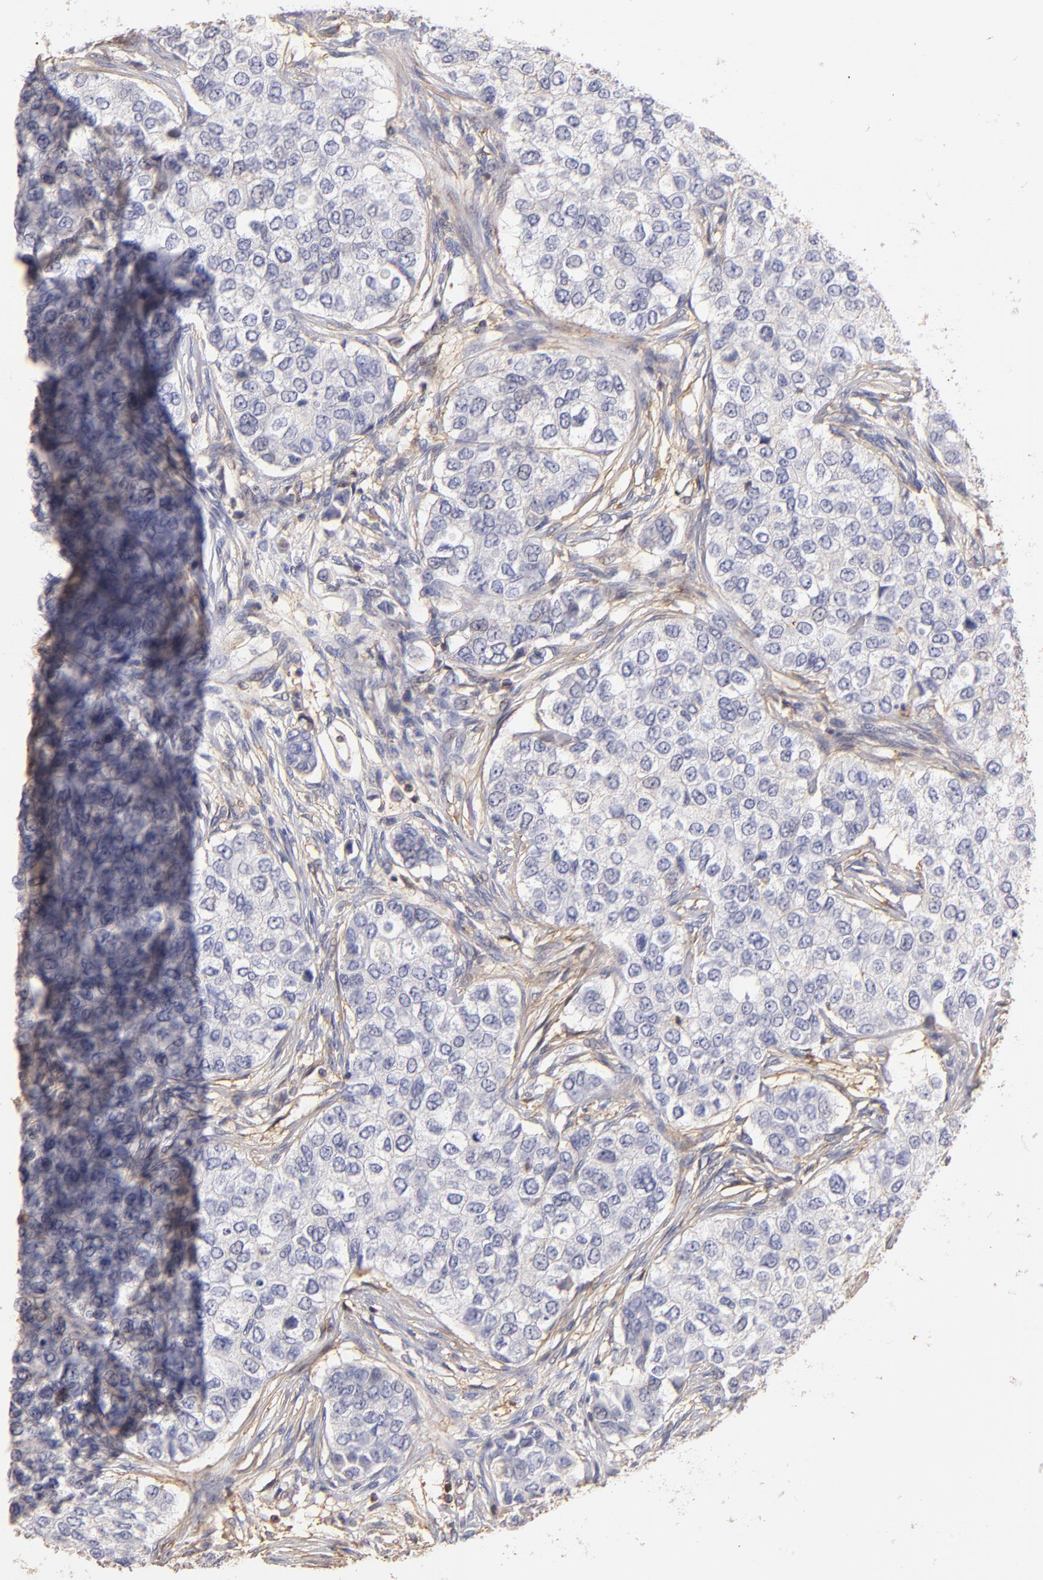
{"staining": {"intensity": "negative", "quantity": "none", "location": "none"}, "tissue": "breast cancer", "cell_type": "Tumor cells", "image_type": "cancer", "snomed": [{"axis": "morphology", "description": "Normal tissue, NOS"}, {"axis": "morphology", "description": "Duct carcinoma"}, {"axis": "topography", "description": "Breast"}], "caption": "Protein analysis of breast cancer (invasive ductal carcinoma) demonstrates no significant staining in tumor cells. Nuclei are stained in blue.", "gene": "ABCB1", "patient": {"sex": "female", "age": 49}}